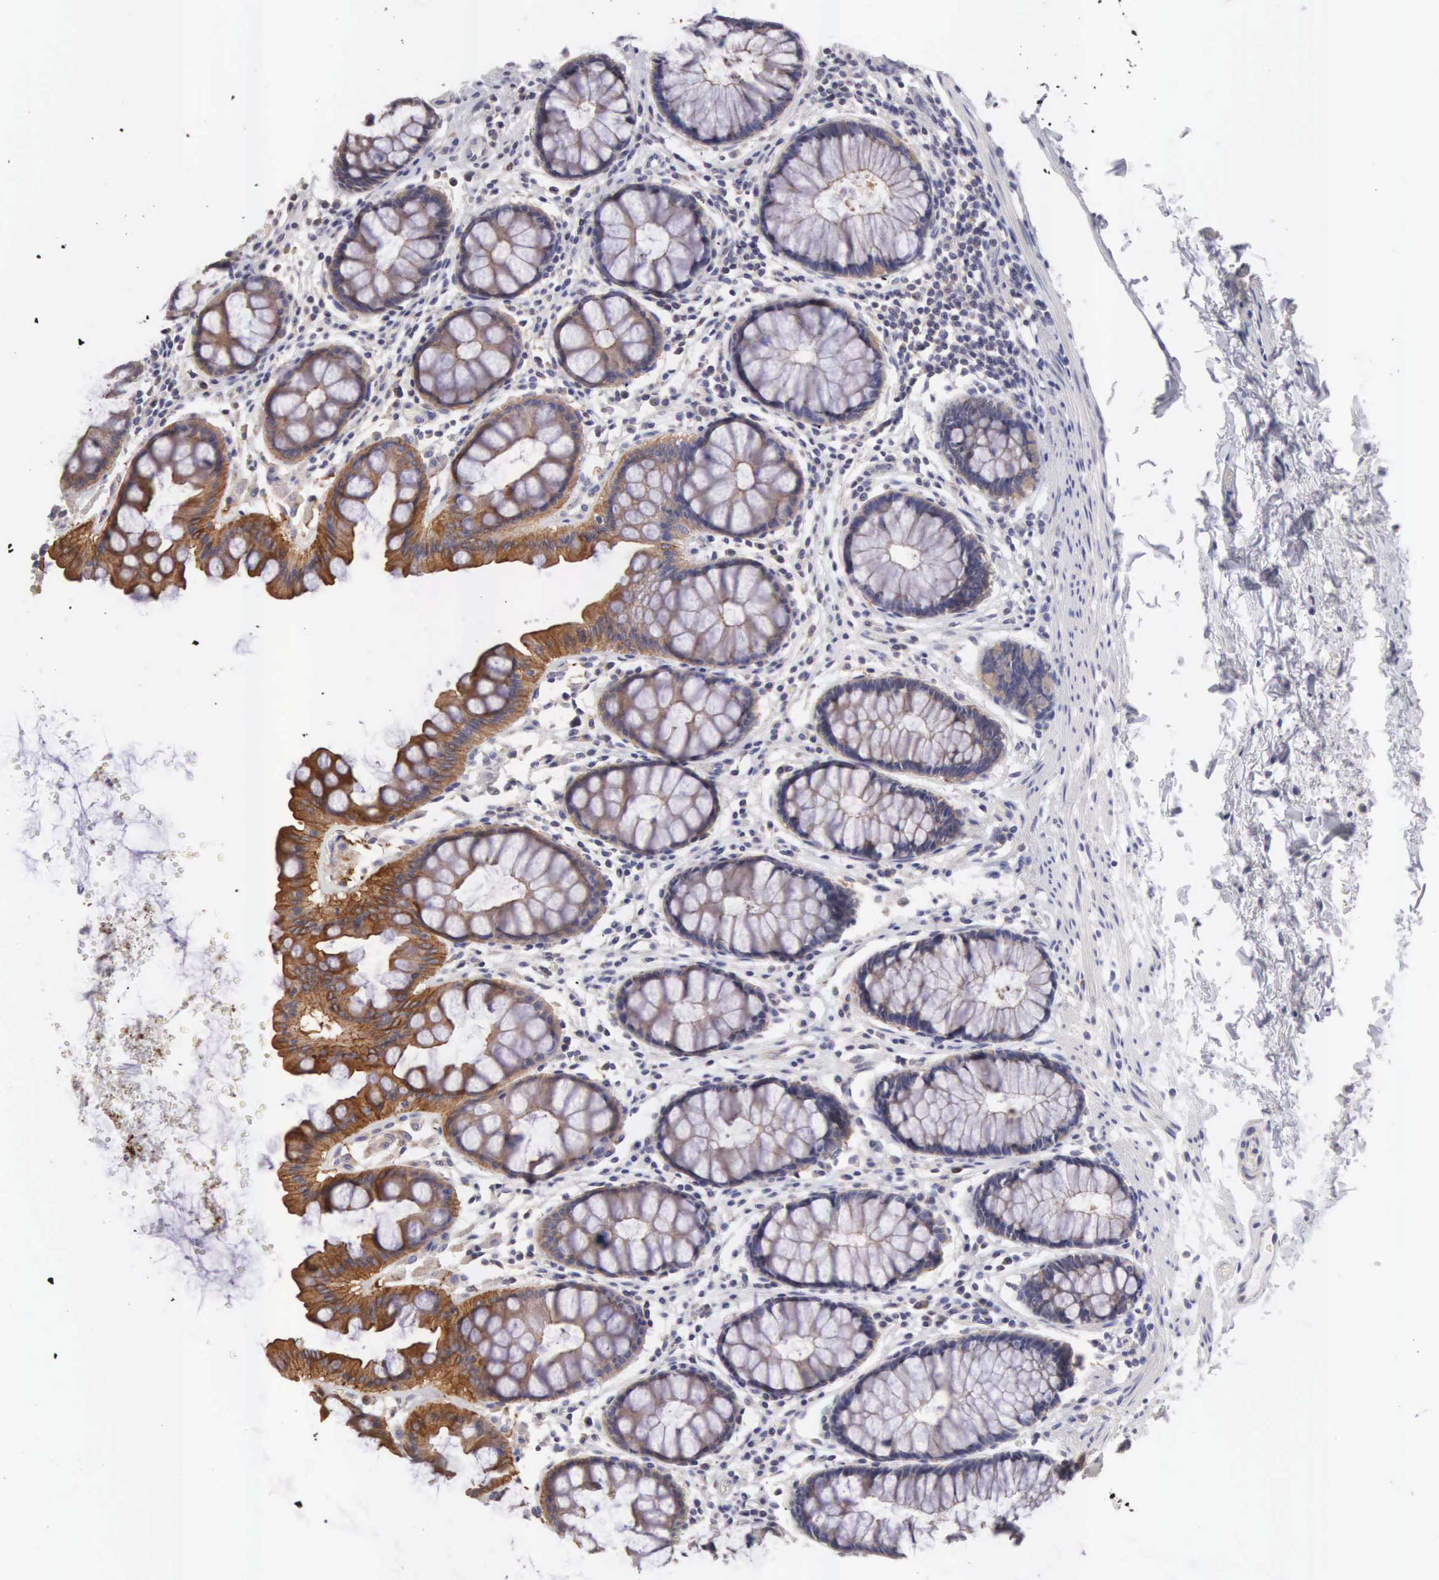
{"staining": {"intensity": "moderate", "quantity": "25%-75%", "location": "cytoplasmic/membranous"}, "tissue": "rectum", "cell_type": "Glandular cells", "image_type": "normal", "snomed": [{"axis": "morphology", "description": "Normal tissue, NOS"}, {"axis": "topography", "description": "Rectum"}], "caption": "Protein analysis of unremarkable rectum exhibits moderate cytoplasmic/membranous positivity in approximately 25%-75% of glandular cells. (brown staining indicates protein expression, while blue staining denotes nuclei).", "gene": "TXLNG", "patient": {"sex": "male", "age": 77}}